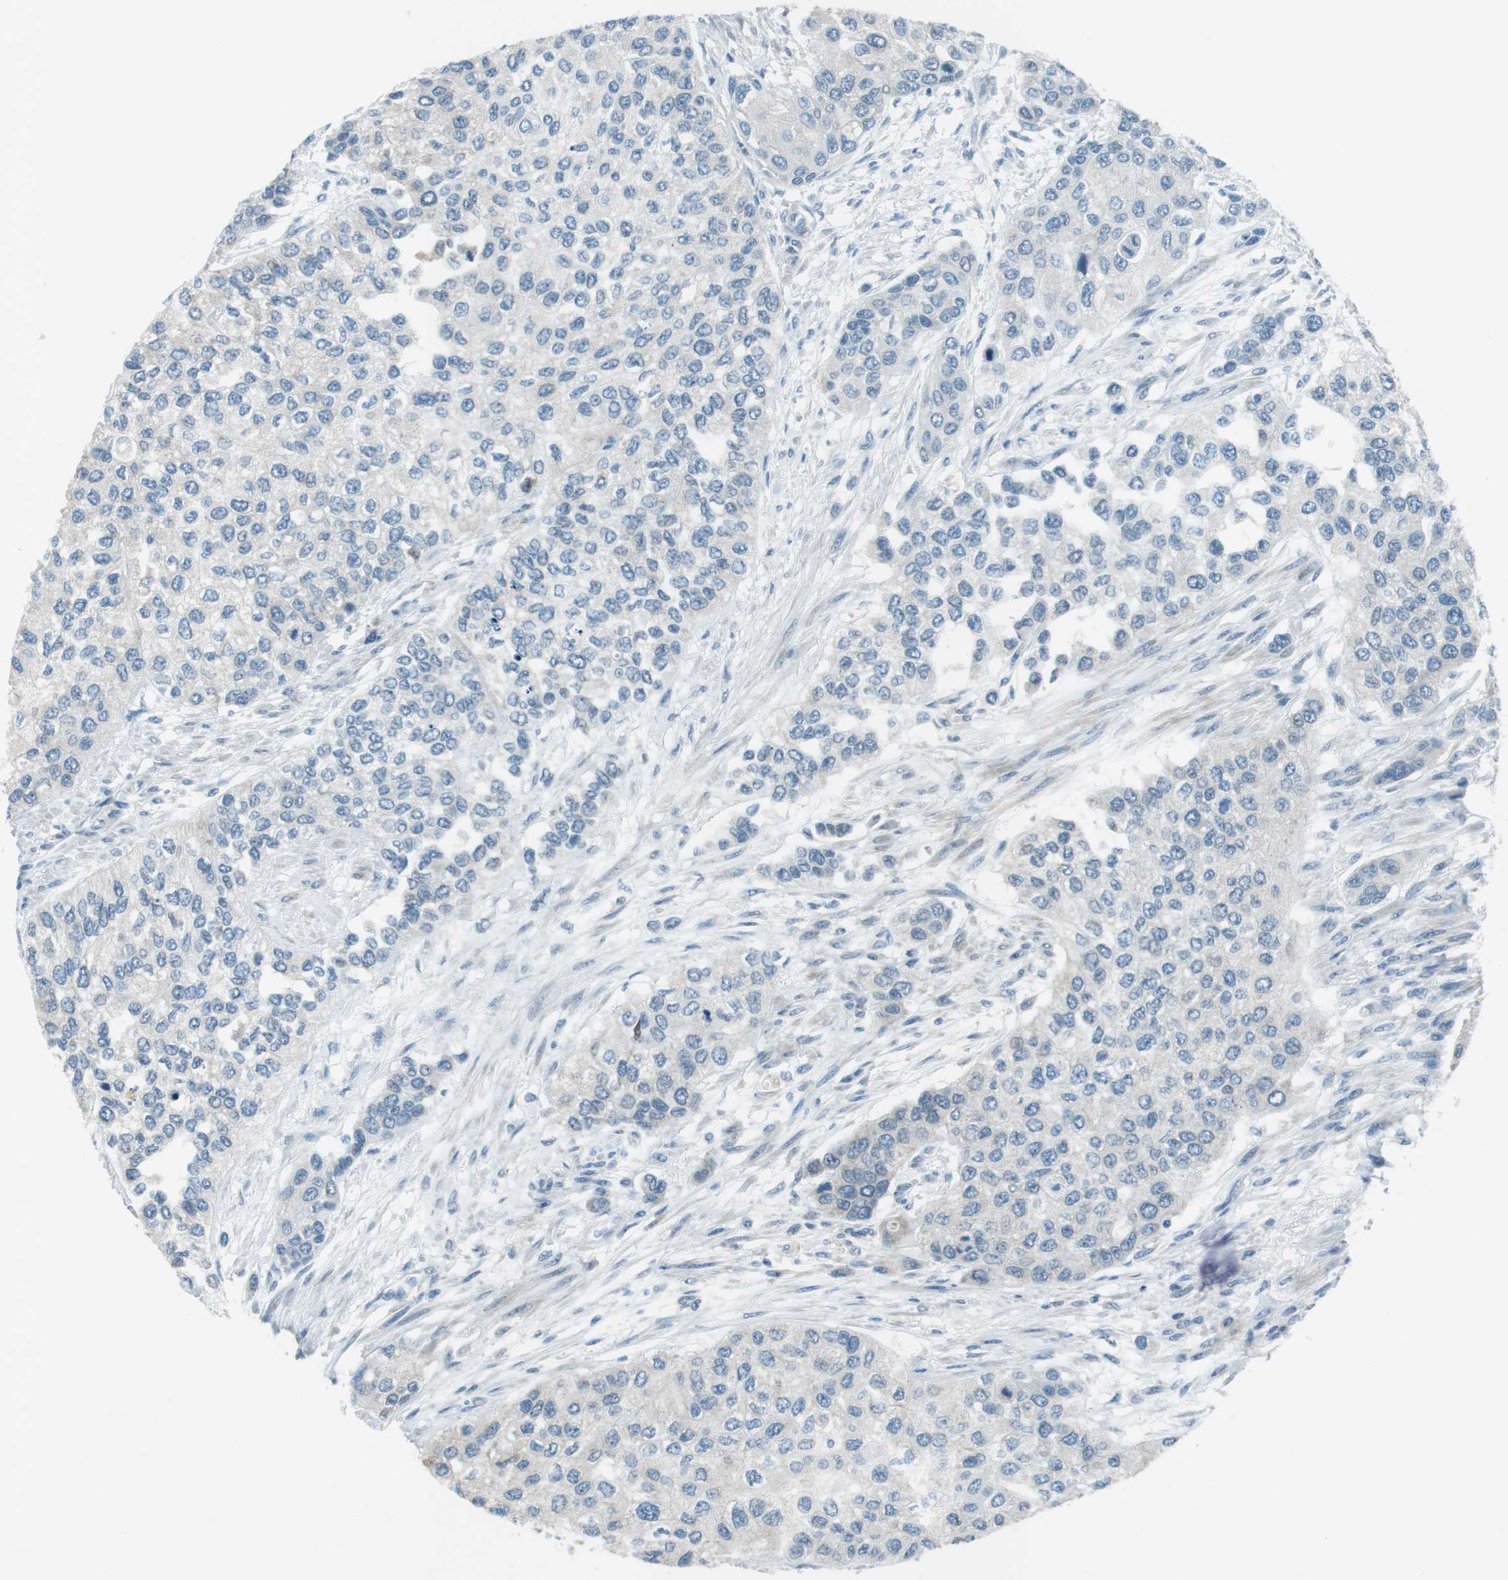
{"staining": {"intensity": "negative", "quantity": "none", "location": "none"}, "tissue": "urothelial cancer", "cell_type": "Tumor cells", "image_type": "cancer", "snomed": [{"axis": "morphology", "description": "Urothelial carcinoma, High grade"}, {"axis": "topography", "description": "Urinary bladder"}], "caption": "IHC of human urothelial cancer shows no staining in tumor cells.", "gene": "MFAP3", "patient": {"sex": "female", "age": 56}}